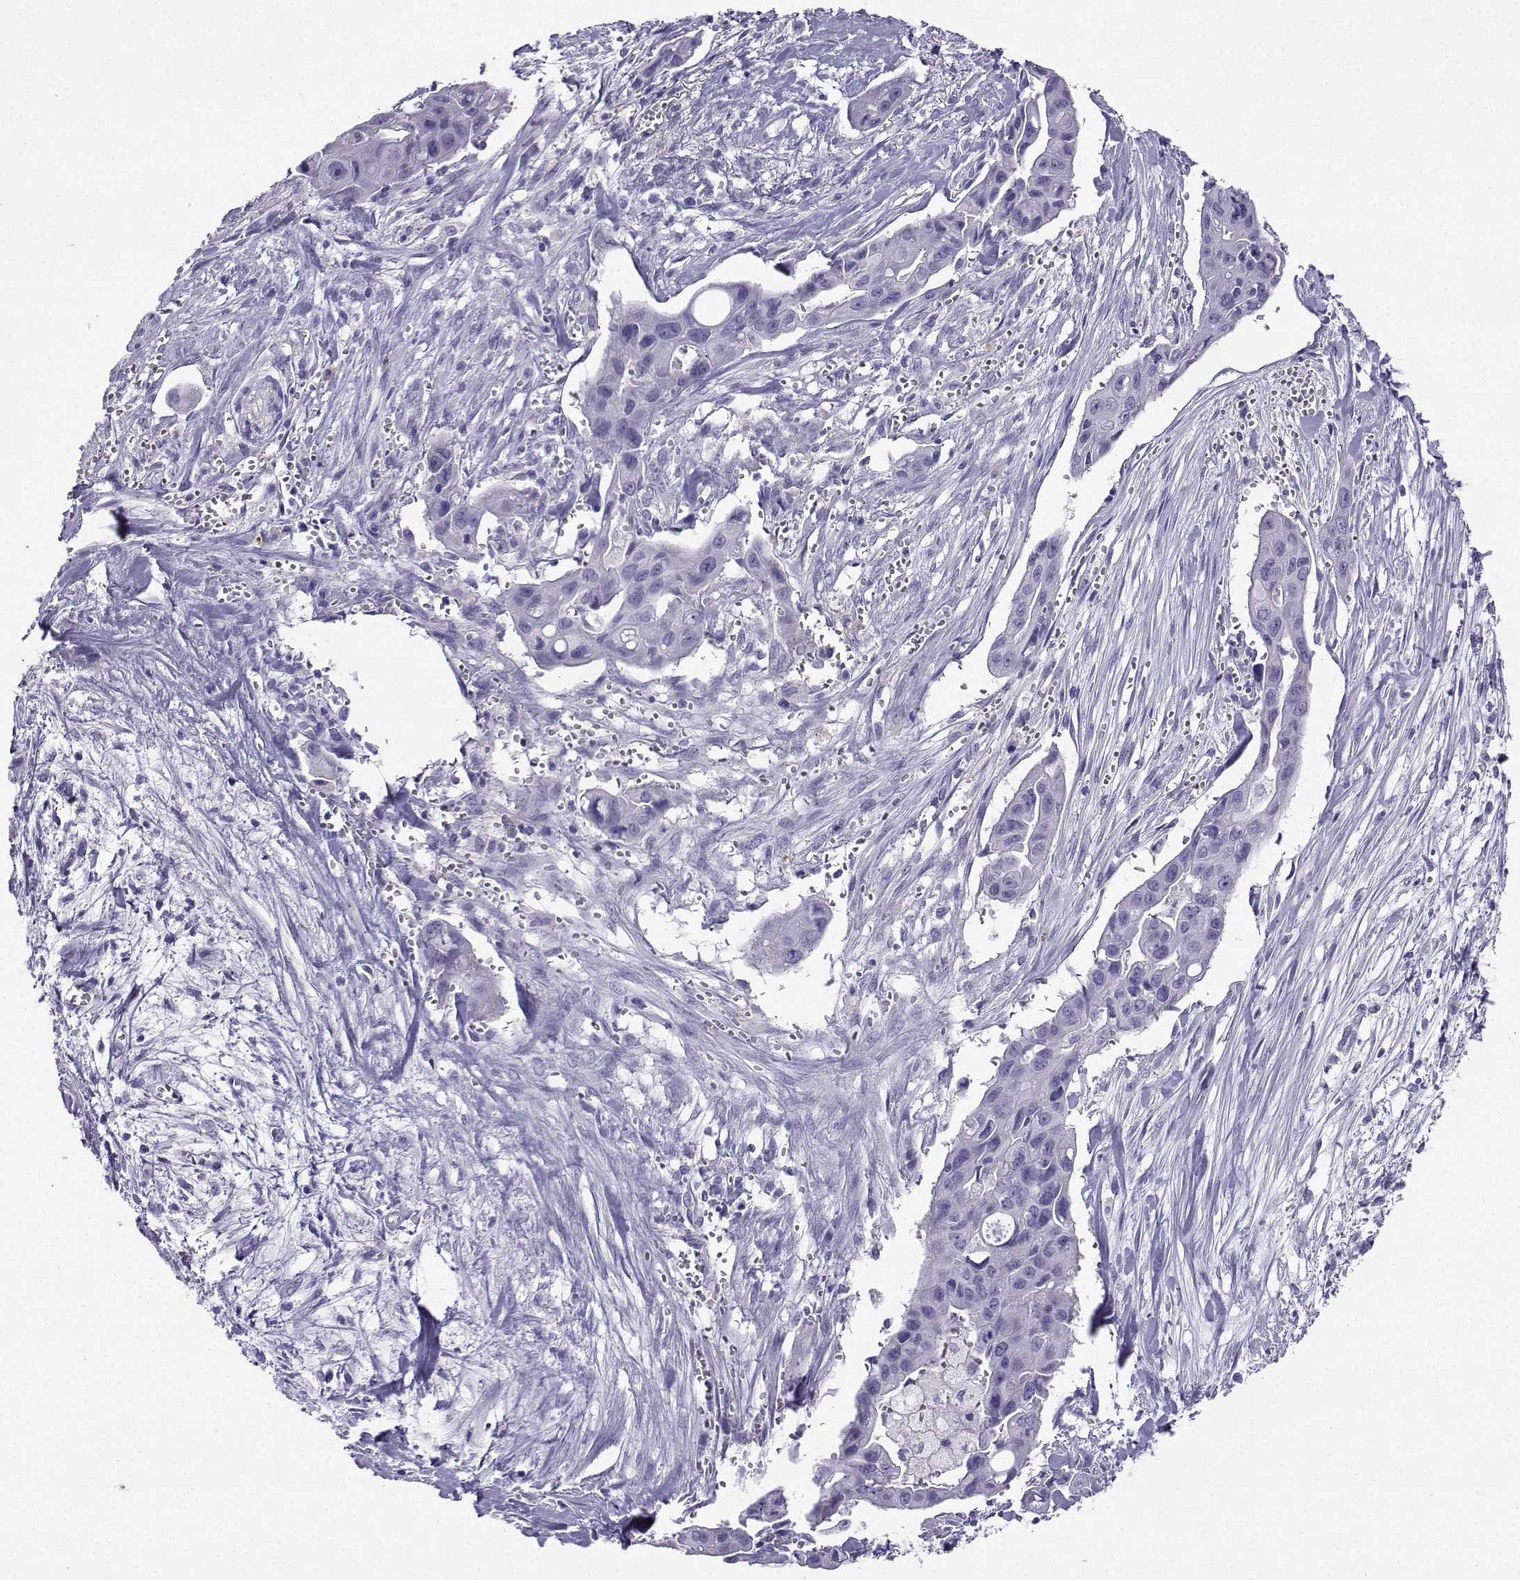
{"staining": {"intensity": "negative", "quantity": "none", "location": "none"}, "tissue": "pancreatic cancer", "cell_type": "Tumor cells", "image_type": "cancer", "snomed": [{"axis": "morphology", "description": "Adenocarcinoma, NOS"}, {"axis": "topography", "description": "Pancreas"}], "caption": "A high-resolution histopathology image shows IHC staining of pancreatic adenocarcinoma, which reveals no significant positivity in tumor cells.", "gene": "LINGO1", "patient": {"sex": "male", "age": 60}}